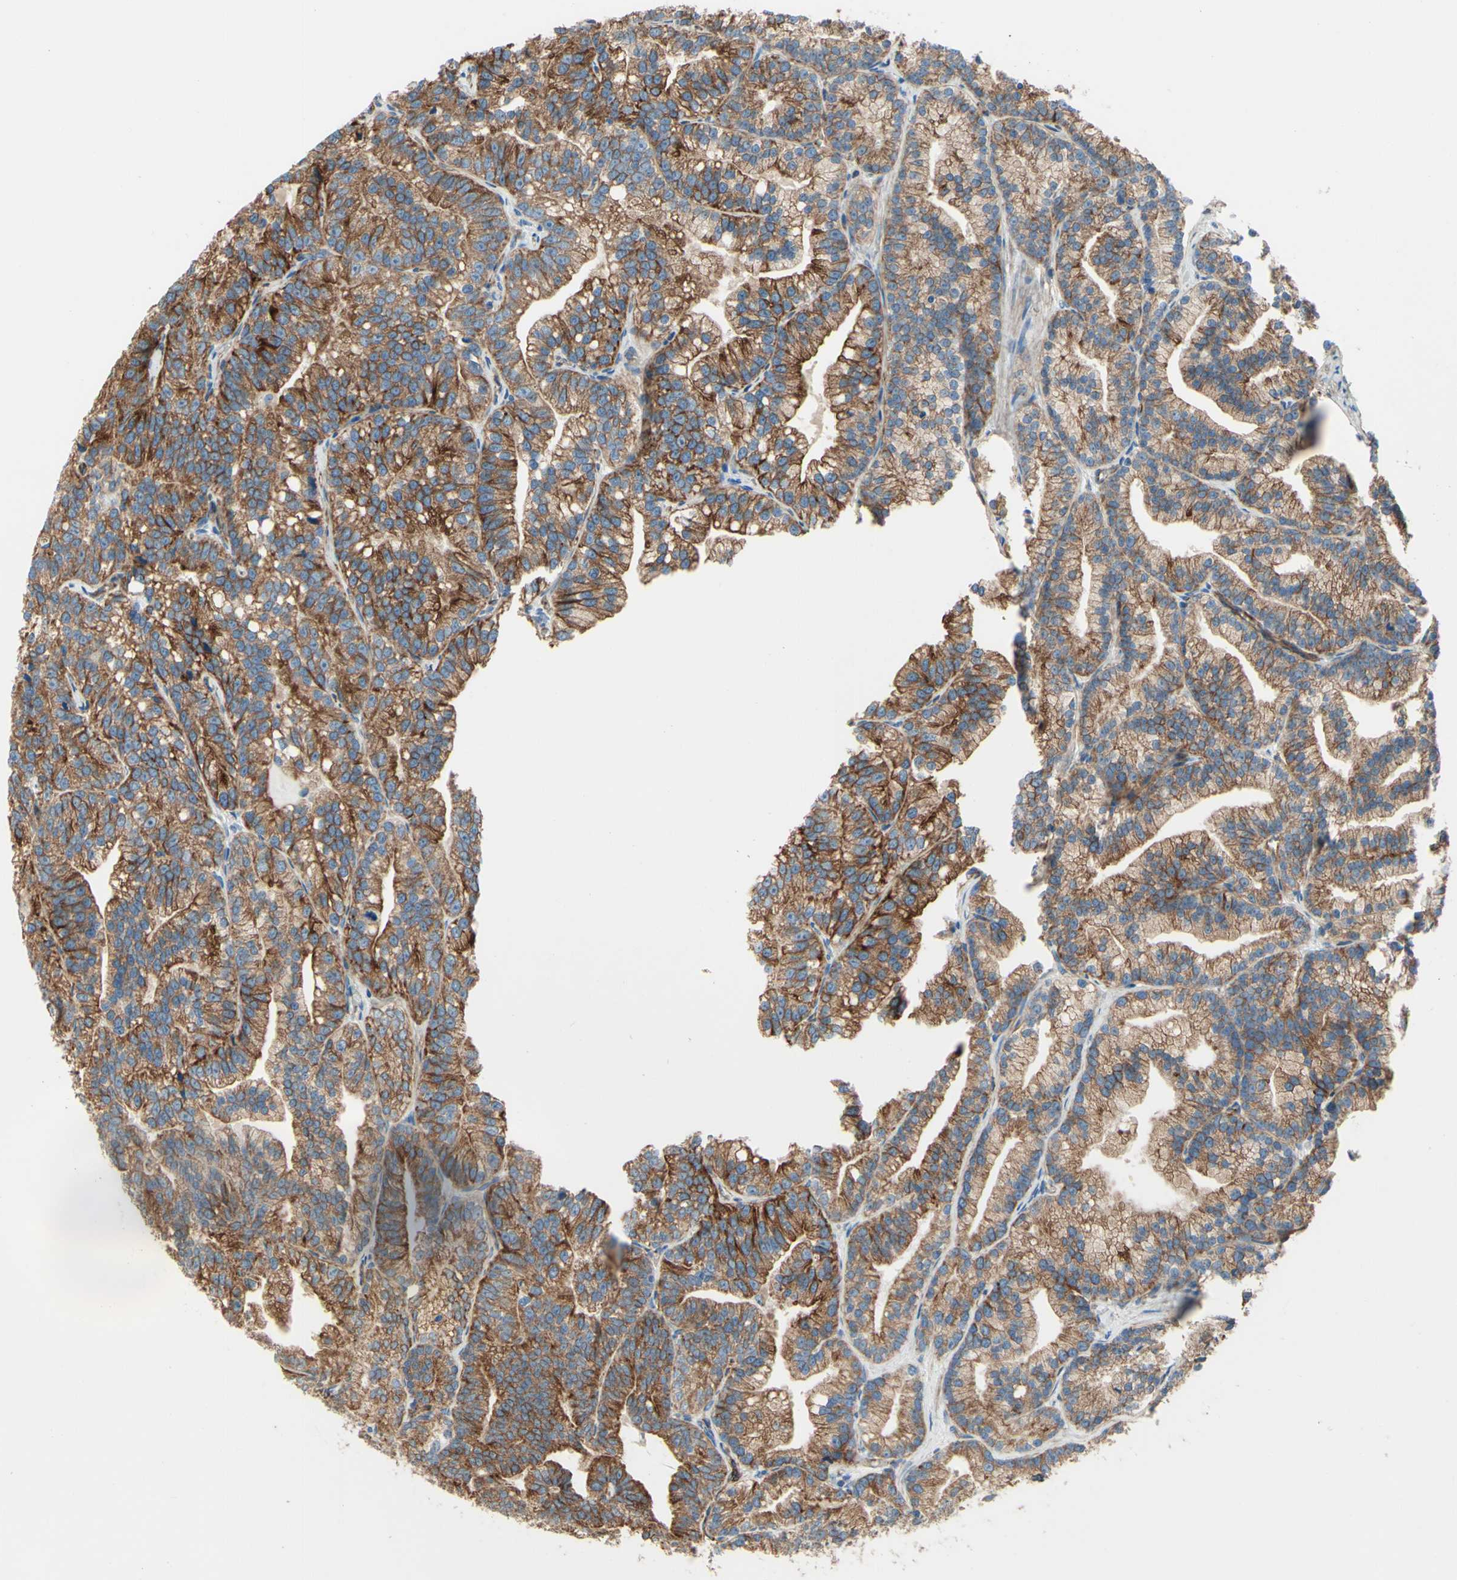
{"staining": {"intensity": "moderate", "quantity": ">75%", "location": "cytoplasmic/membranous"}, "tissue": "prostate cancer", "cell_type": "Tumor cells", "image_type": "cancer", "snomed": [{"axis": "morphology", "description": "Adenocarcinoma, Low grade"}, {"axis": "topography", "description": "Prostate"}], "caption": "A medium amount of moderate cytoplasmic/membranous staining is present in approximately >75% of tumor cells in prostate low-grade adenocarcinoma tissue.", "gene": "ENDOD1", "patient": {"sex": "male", "age": 89}}